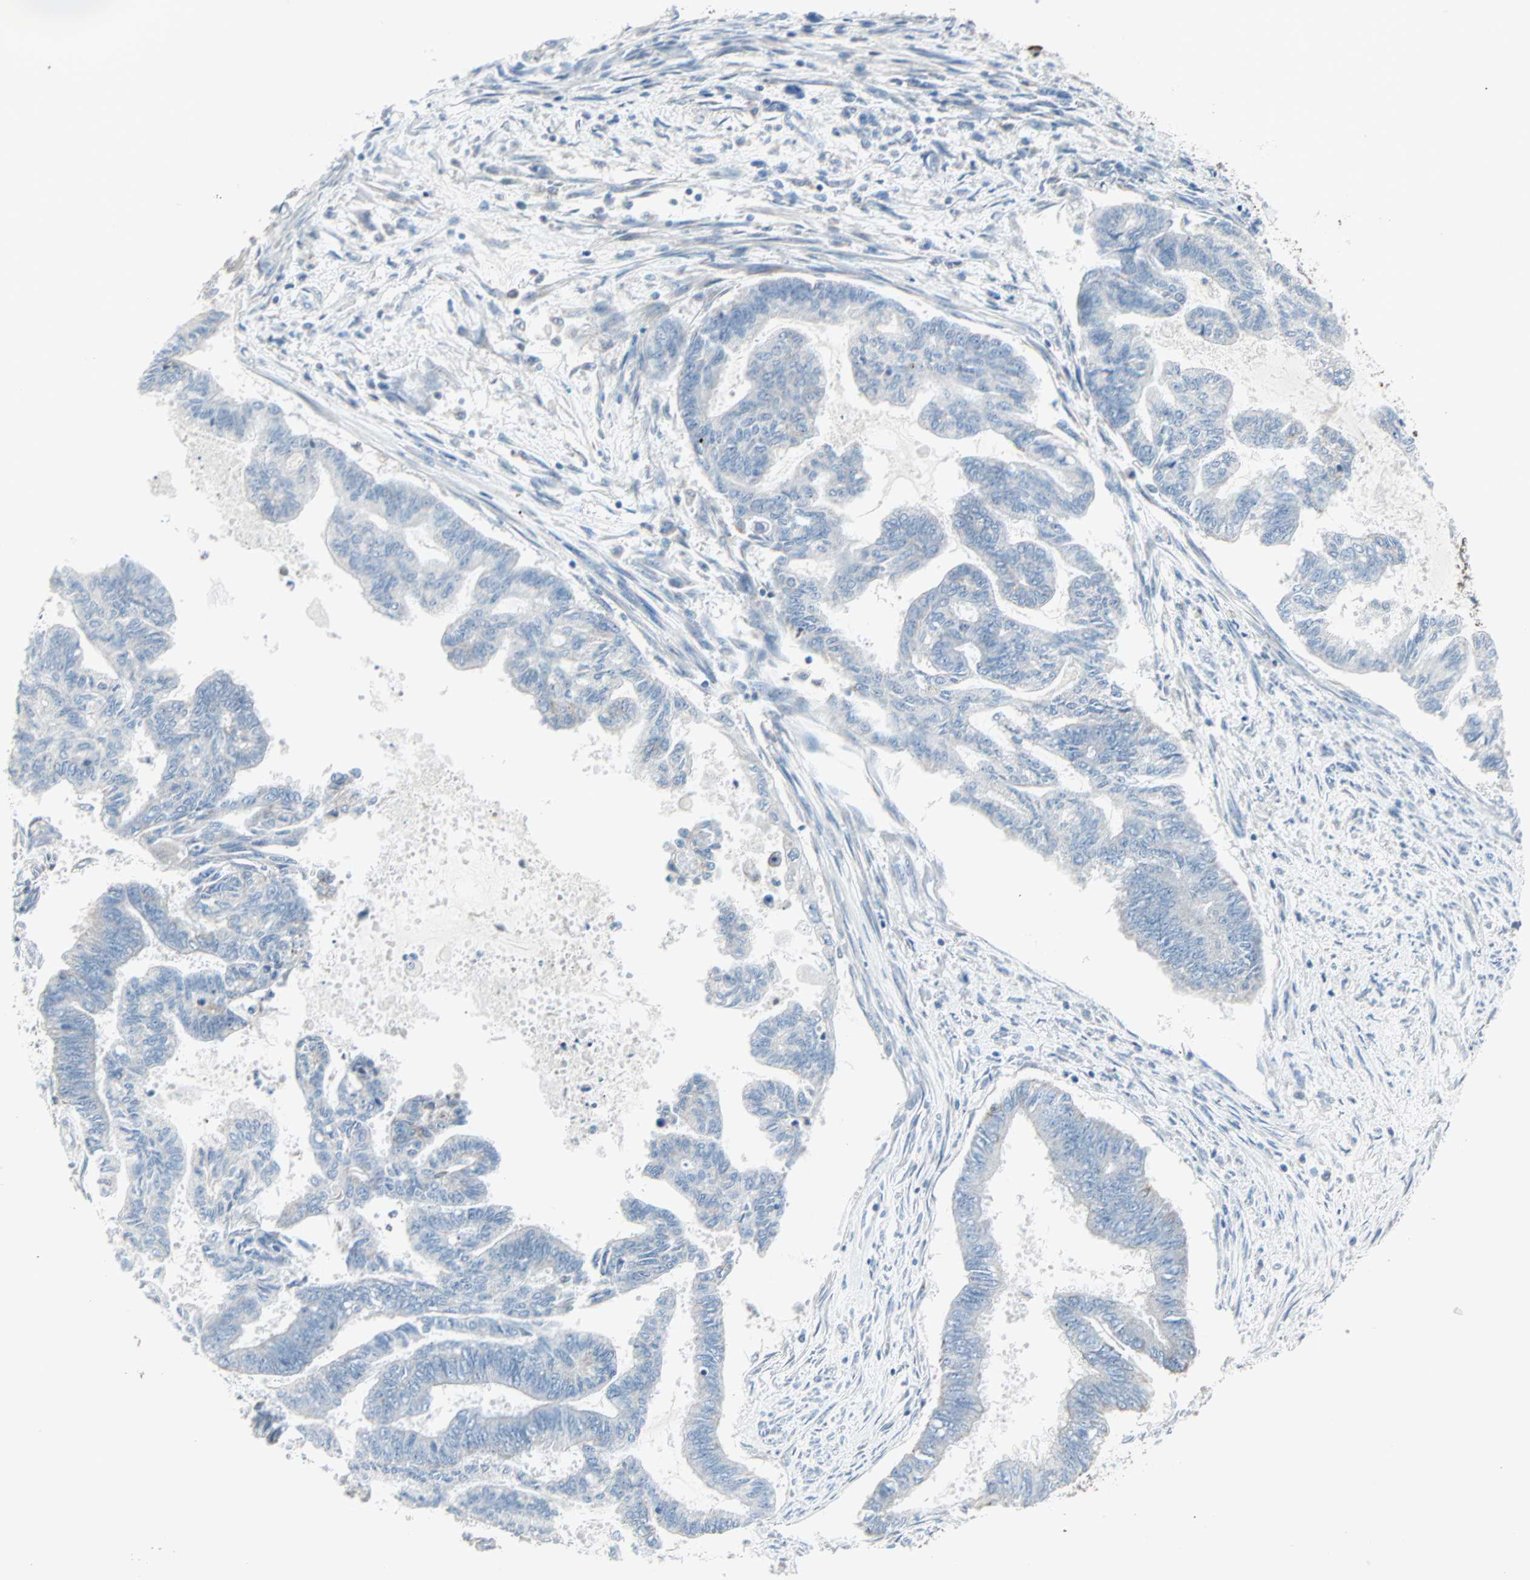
{"staining": {"intensity": "negative", "quantity": "none", "location": "none"}, "tissue": "endometrial cancer", "cell_type": "Tumor cells", "image_type": "cancer", "snomed": [{"axis": "morphology", "description": "Adenocarcinoma, NOS"}, {"axis": "topography", "description": "Endometrium"}], "caption": "Endometrial cancer (adenocarcinoma) stained for a protein using immunohistochemistry (IHC) shows no expression tumor cells.", "gene": "IDH2", "patient": {"sex": "female", "age": 86}}